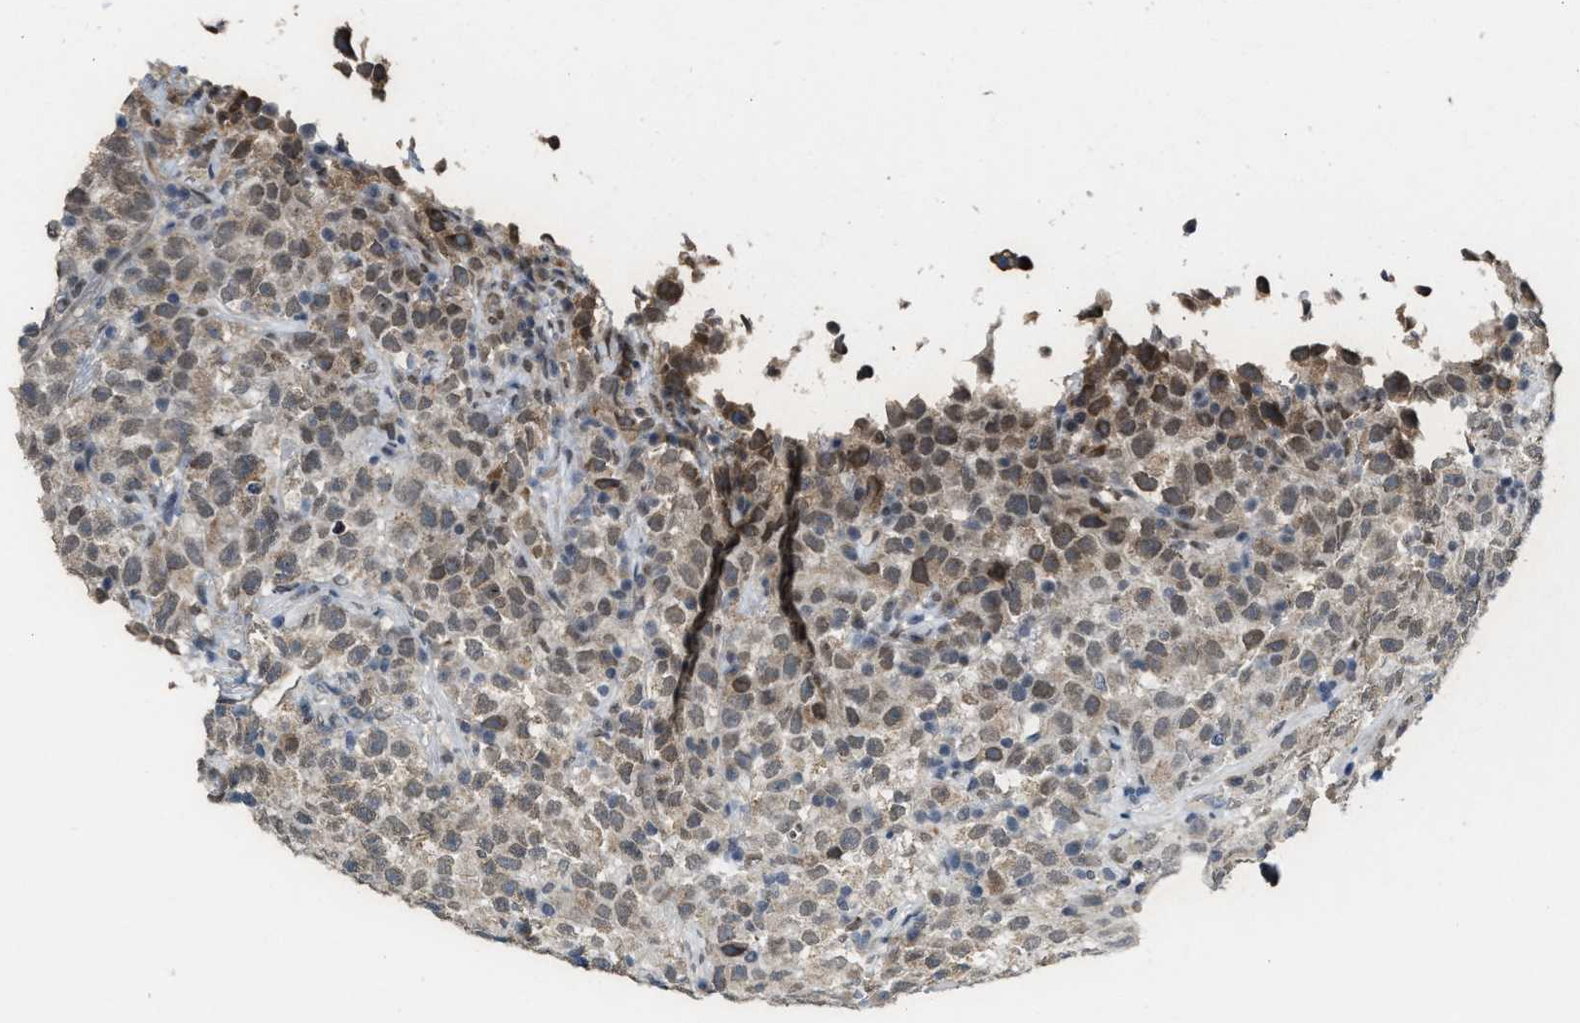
{"staining": {"intensity": "weak", "quantity": "25%-75%", "location": "cytoplasmic/membranous"}, "tissue": "testis cancer", "cell_type": "Tumor cells", "image_type": "cancer", "snomed": [{"axis": "morphology", "description": "Seminoma, NOS"}, {"axis": "topography", "description": "Testis"}], "caption": "IHC image of neoplastic tissue: testis cancer (seminoma) stained using IHC exhibits low levels of weak protein expression localized specifically in the cytoplasmic/membranous of tumor cells, appearing as a cytoplasmic/membranous brown color.", "gene": "KIF24", "patient": {"sex": "male", "age": 22}}